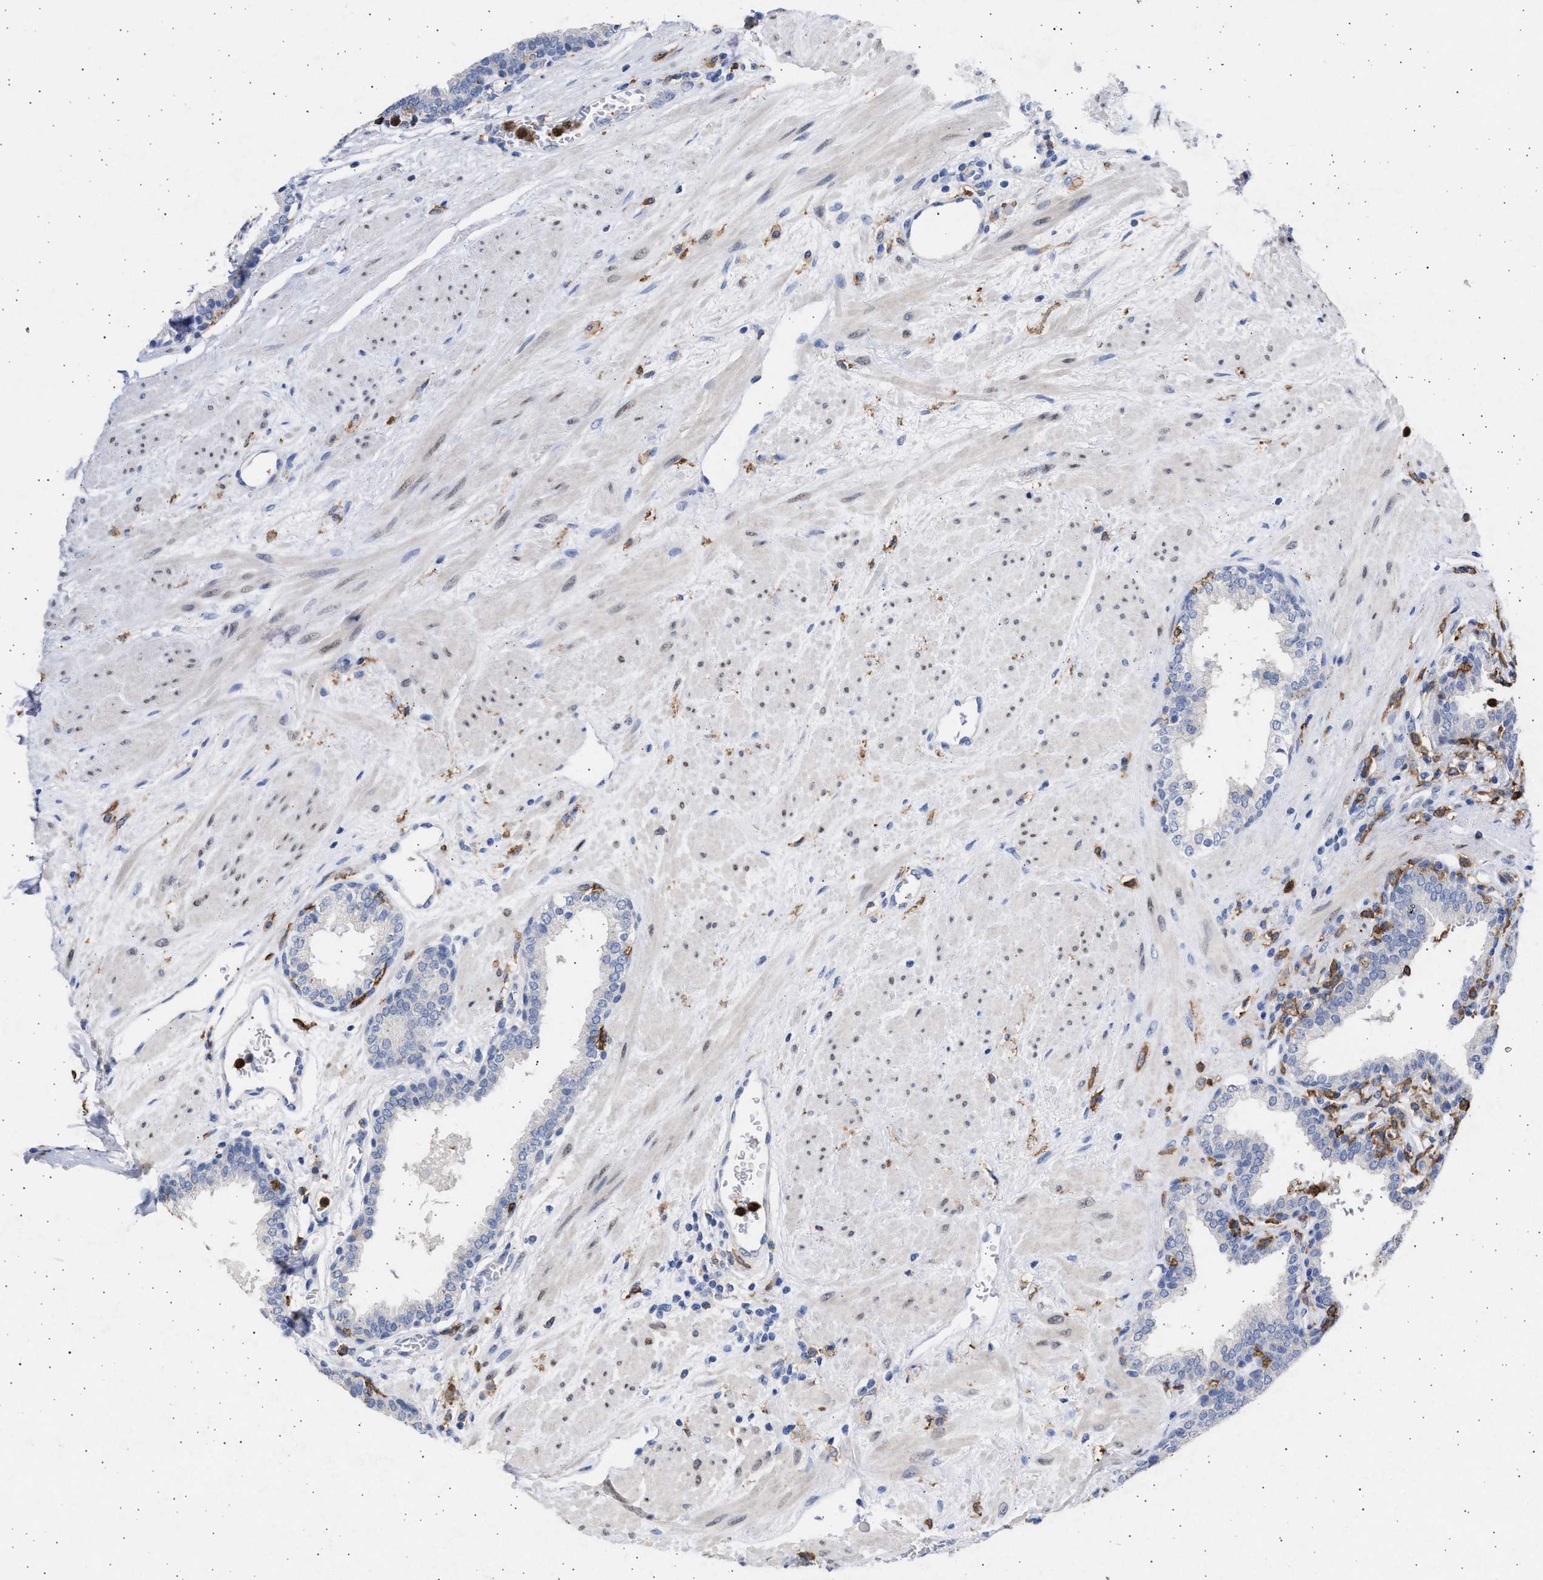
{"staining": {"intensity": "negative", "quantity": "none", "location": "none"}, "tissue": "prostate", "cell_type": "Glandular cells", "image_type": "normal", "snomed": [{"axis": "morphology", "description": "Normal tissue, NOS"}, {"axis": "topography", "description": "Prostate"}], "caption": "Glandular cells show no significant staining in normal prostate.", "gene": "FCER1A", "patient": {"sex": "male", "age": 51}}